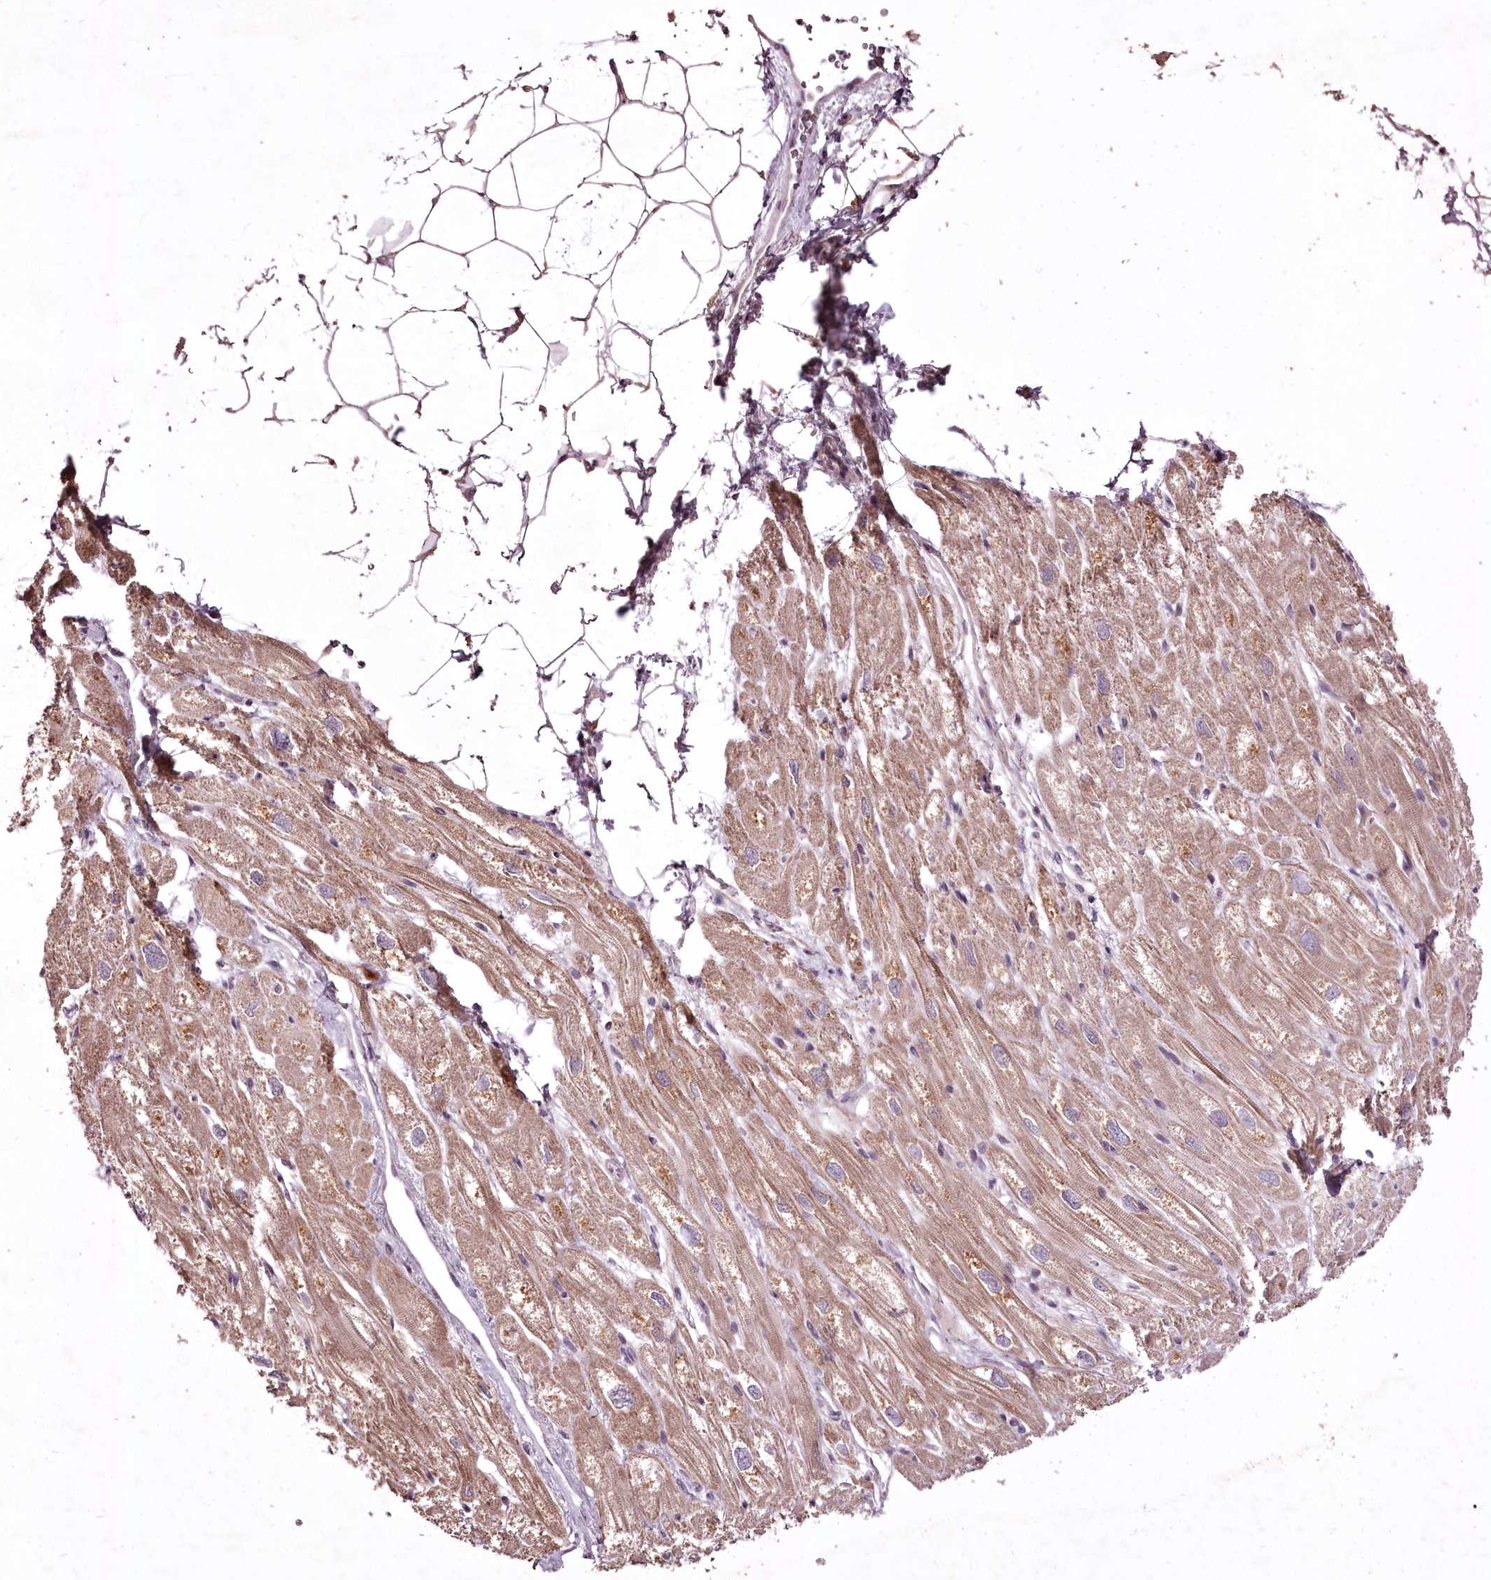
{"staining": {"intensity": "moderate", "quantity": ">75%", "location": "cytoplasmic/membranous"}, "tissue": "heart muscle", "cell_type": "Cardiomyocytes", "image_type": "normal", "snomed": [{"axis": "morphology", "description": "Normal tissue, NOS"}, {"axis": "topography", "description": "Heart"}], "caption": "Cardiomyocytes reveal moderate cytoplasmic/membranous staining in approximately >75% of cells in benign heart muscle. (DAB IHC, brown staining for protein, blue staining for nuclei).", "gene": "ADRA1D", "patient": {"sex": "male", "age": 50}}